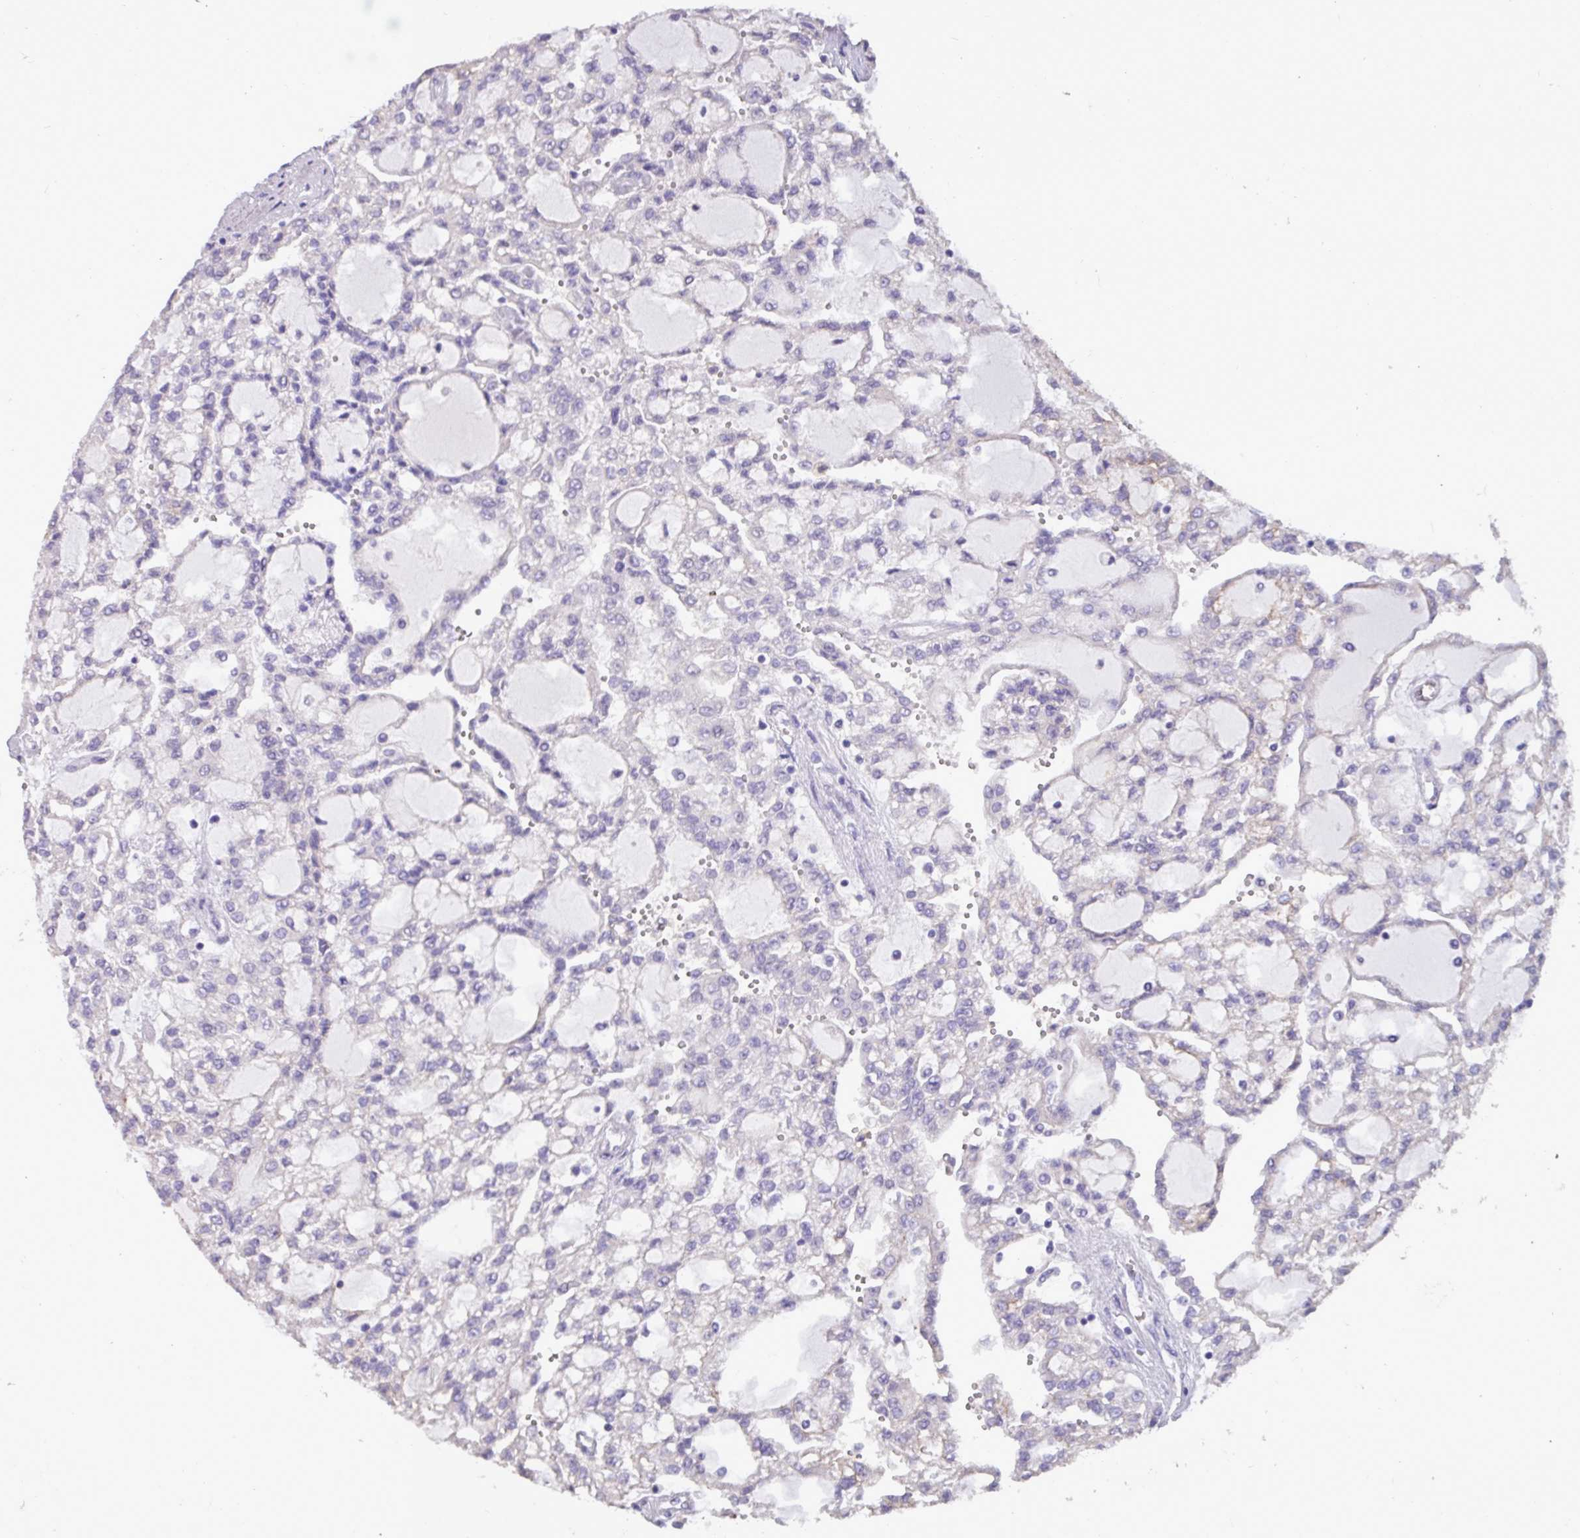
{"staining": {"intensity": "negative", "quantity": "none", "location": "none"}, "tissue": "renal cancer", "cell_type": "Tumor cells", "image_type": "cancer", "snomed": [{"axis": "morphology", "description": "Adenocarcinoma, NOS"}, {"axis": "topography", "description": "Kidney"}], "caption": "The histopathology image shows no staining of tumor cells in renal cancer (adenocarcinoma).", "gene": "EPCAM", "patient": {"sex": "male", "age": 63}}